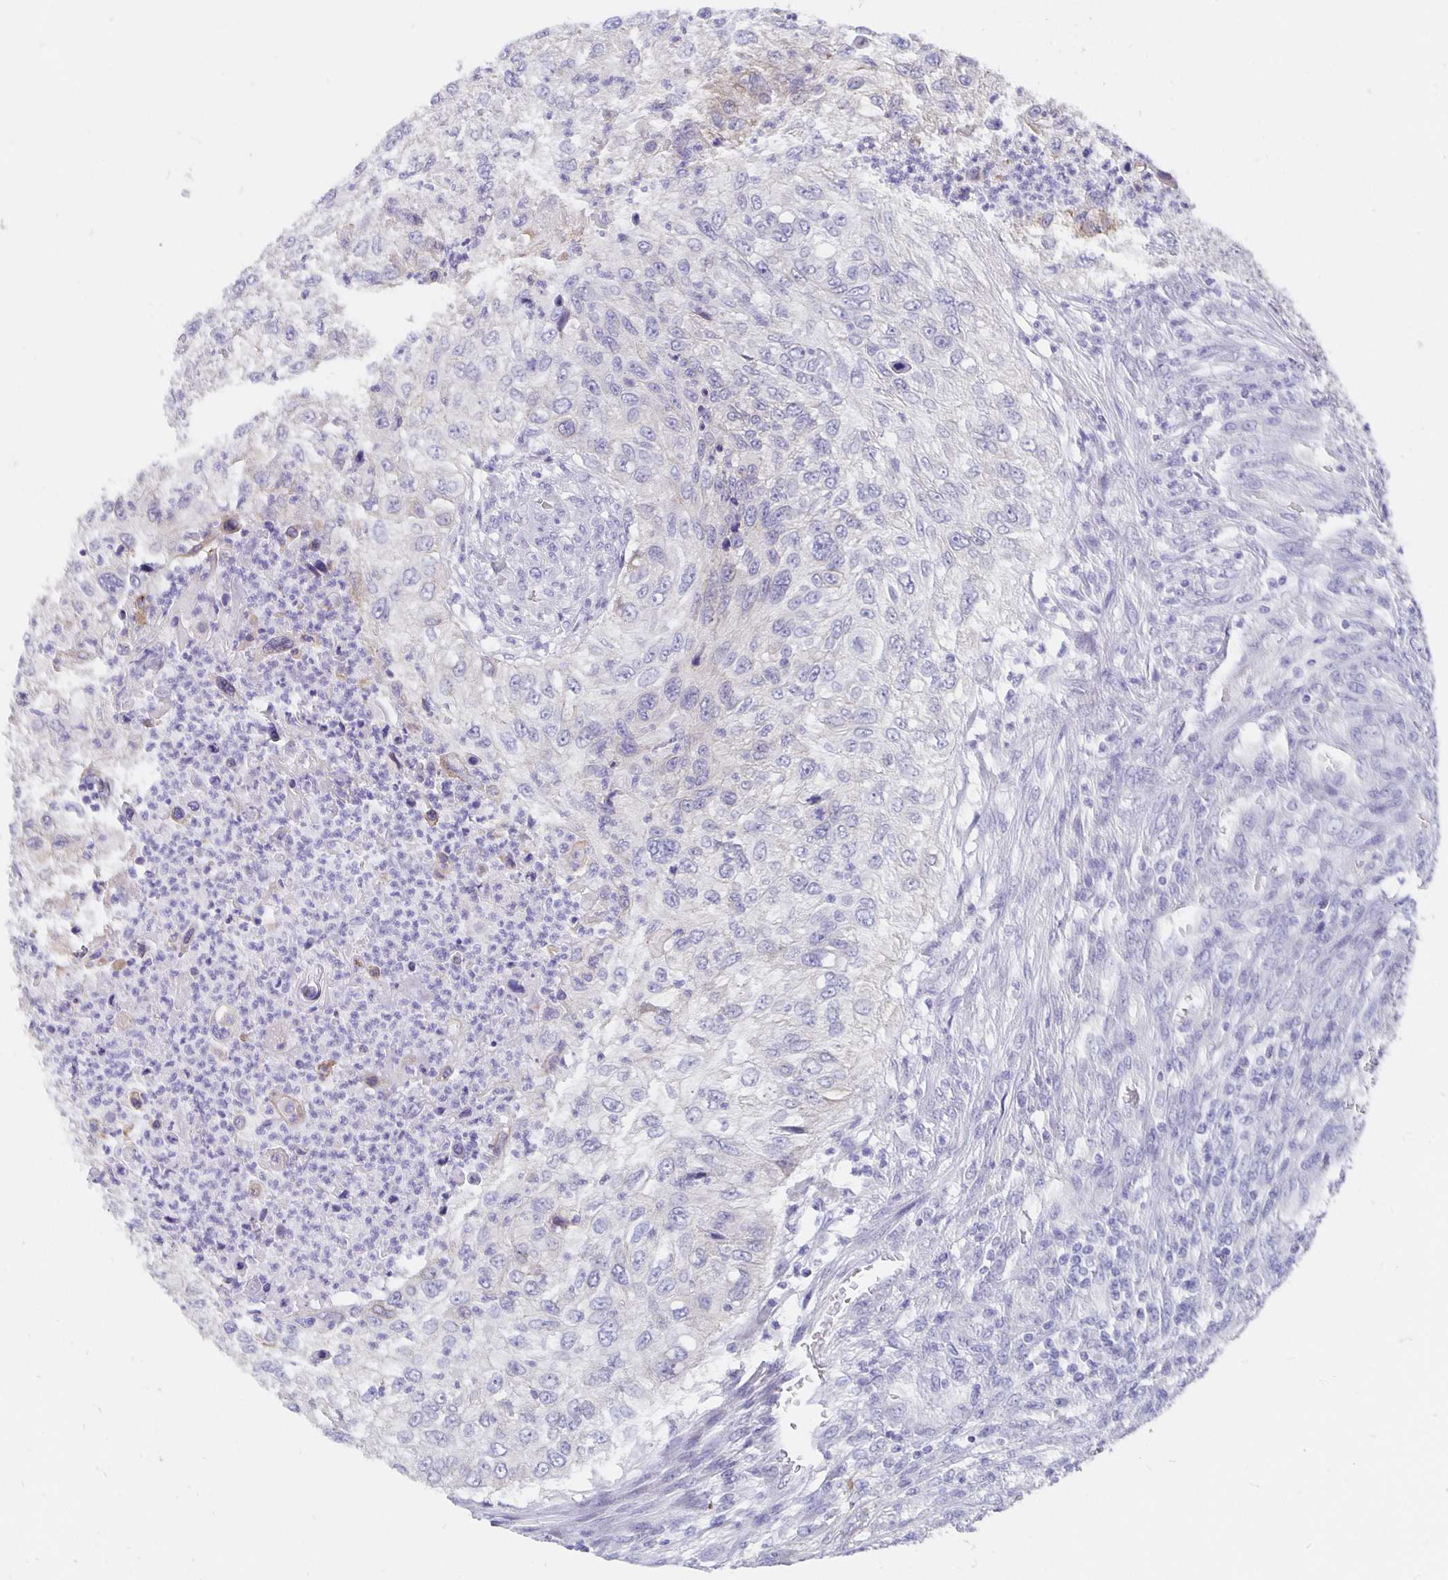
{"staining": {"intensity": "negative", "quantity": "none", "location": "none"}, "tissue": "urothelial cancer", "cell_type": "Tumor cells", "image_type": "cancer", "snomed": [{"axis": "morphology", "description": "Urothelial carcinoma, High grade"}, {"axis": "topography", "description": "Urinary bladder"}], "caption": "There is no significant positivity in tumor cells of high-grade urothelial carcinoma. The staining is performed using DAB (3,3'-diaminobenzidine) brown chromogen with nuclei counter-stained in using hematoxylin.", "gene": "CFAP74", "patient": {"sex": "female", "age": 60}}